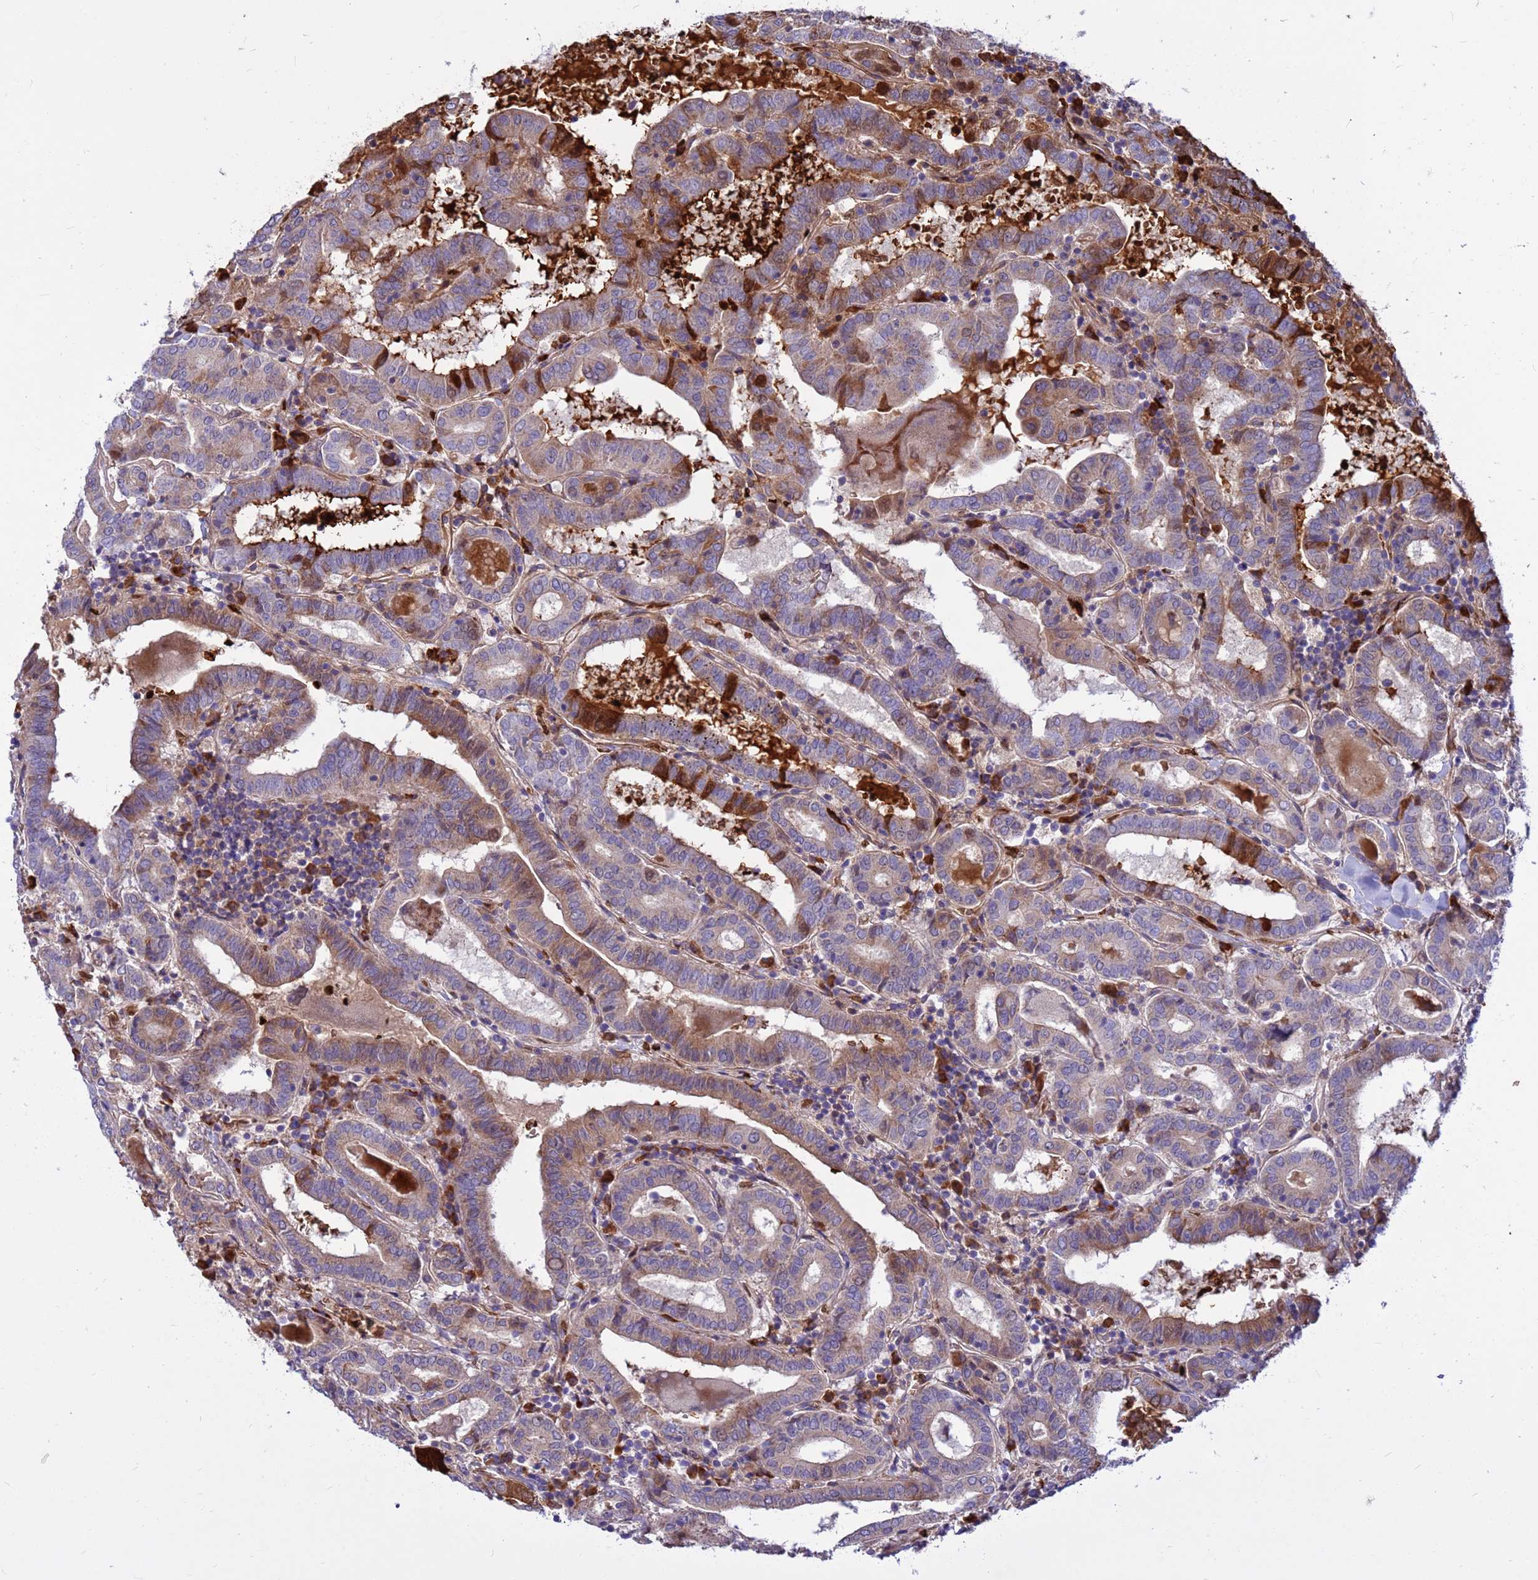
{"staining": {"intensity": "moderate", "quantity": "<25%", "location": "cytoplasmic/membranous,nuclear"}, "tissue": "thyroid cancer", "cell_type": "Tumor cells", "image_type": "cancer", "snomed": [{"axis": "morphology", "description": "Papillary adenocarcinoma, NOS"}, {"axis": "topography", "description": "Thyroid gland"}], "caption": "Thyroid cancer tissue demonstrates moderate cytoplasmic/membranous and nuclear staining in approximately <25% of tumor cells", "gene": "ZNF669", "patient": {"sex": "female", "age": 72}}